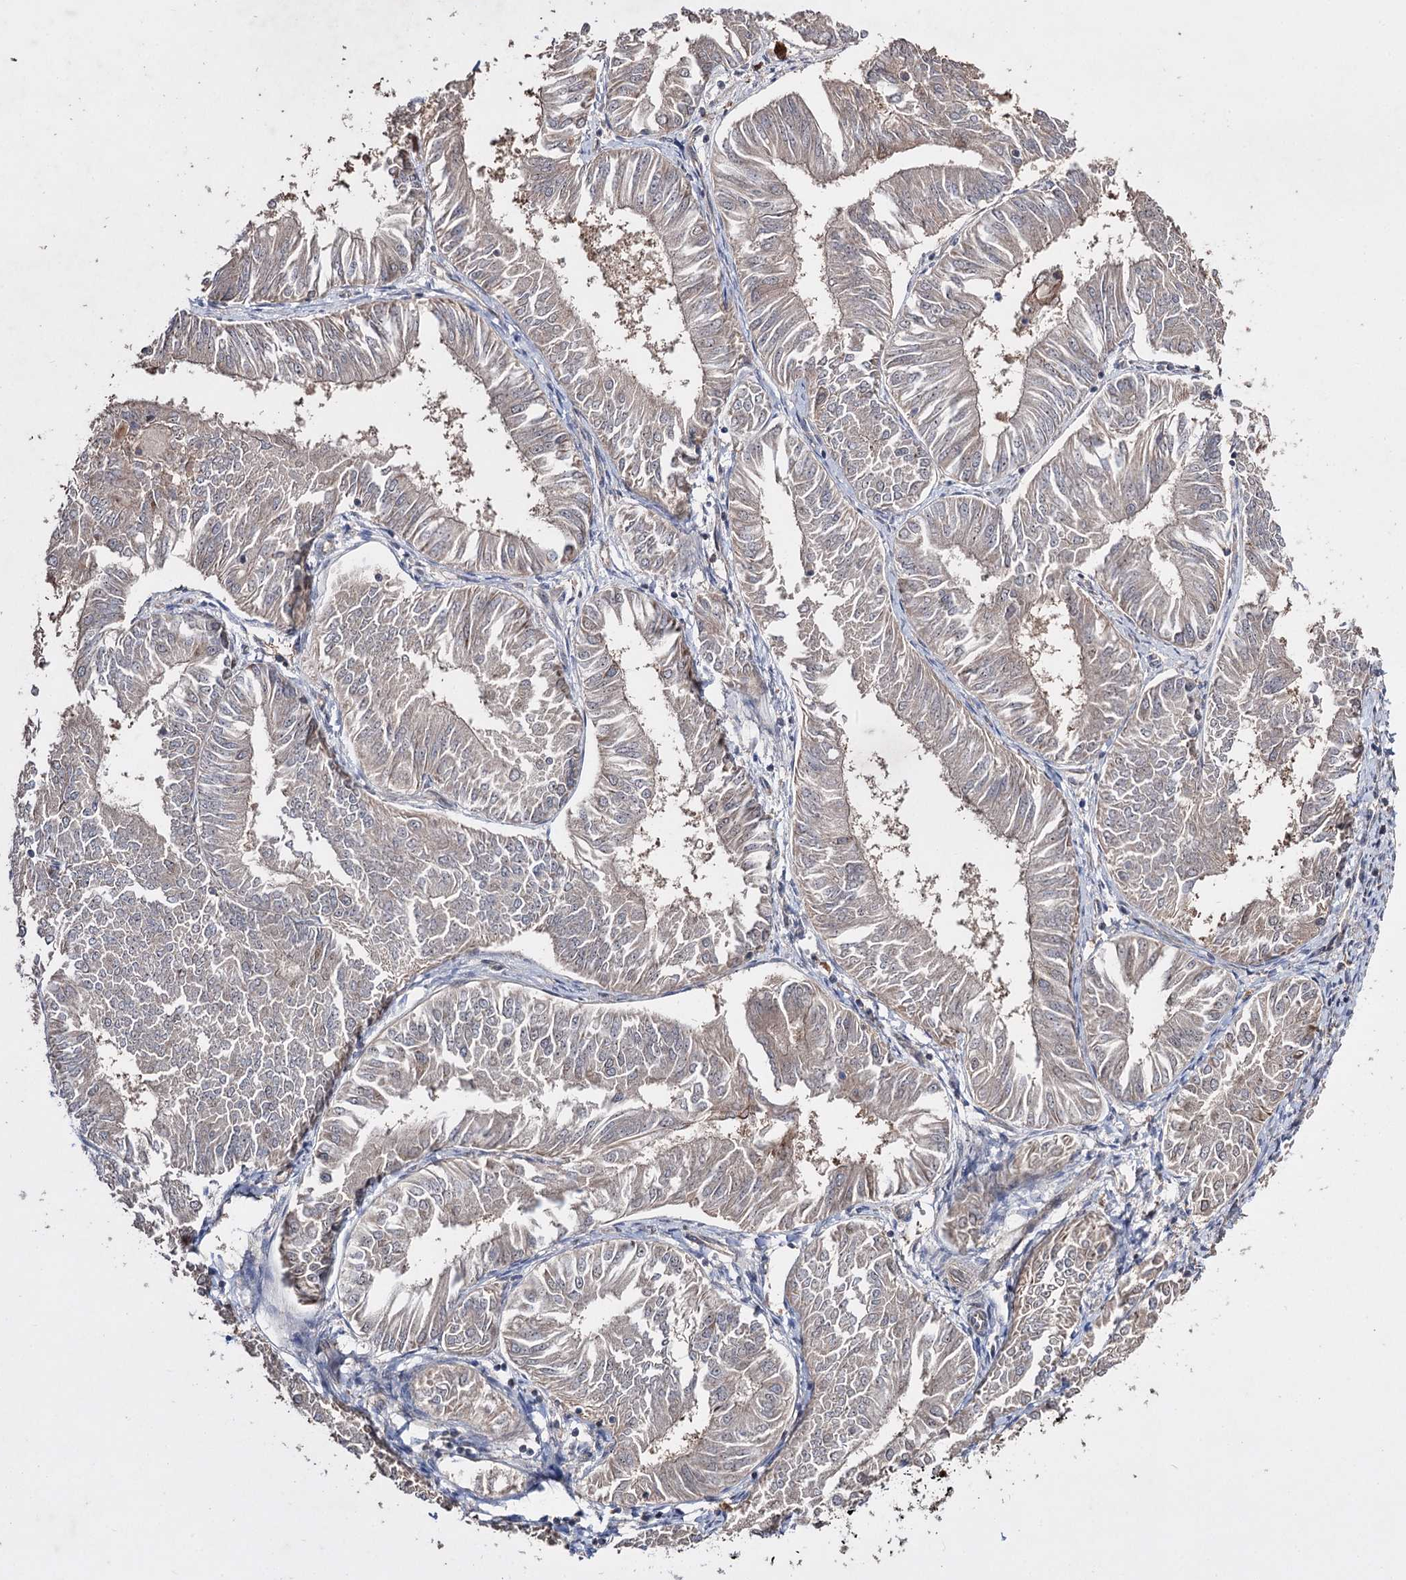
{"staining": {"intensity": "weak", "quantity": "<25%", "location": "cytoplasmic/membranous"}, "tissue": "endometrial cancer", "cell_type": "Tumor cells", "image_type": "cancer", "snomed": [{"axis": "morphology", "description": "Adenocarcinoma, NOS"}, {"axis": "topography", "description": "Endometrium"}], "caption": "High magnification brightfield microscopy of endometrial cancer (adenocarcinoma) stained with DAB (brown) and counterstained with hematoxylin (blue): tumor cells show no significant positivity.", "gene": "CPNE8", "patient": {"sex": "female", "age": 58}}